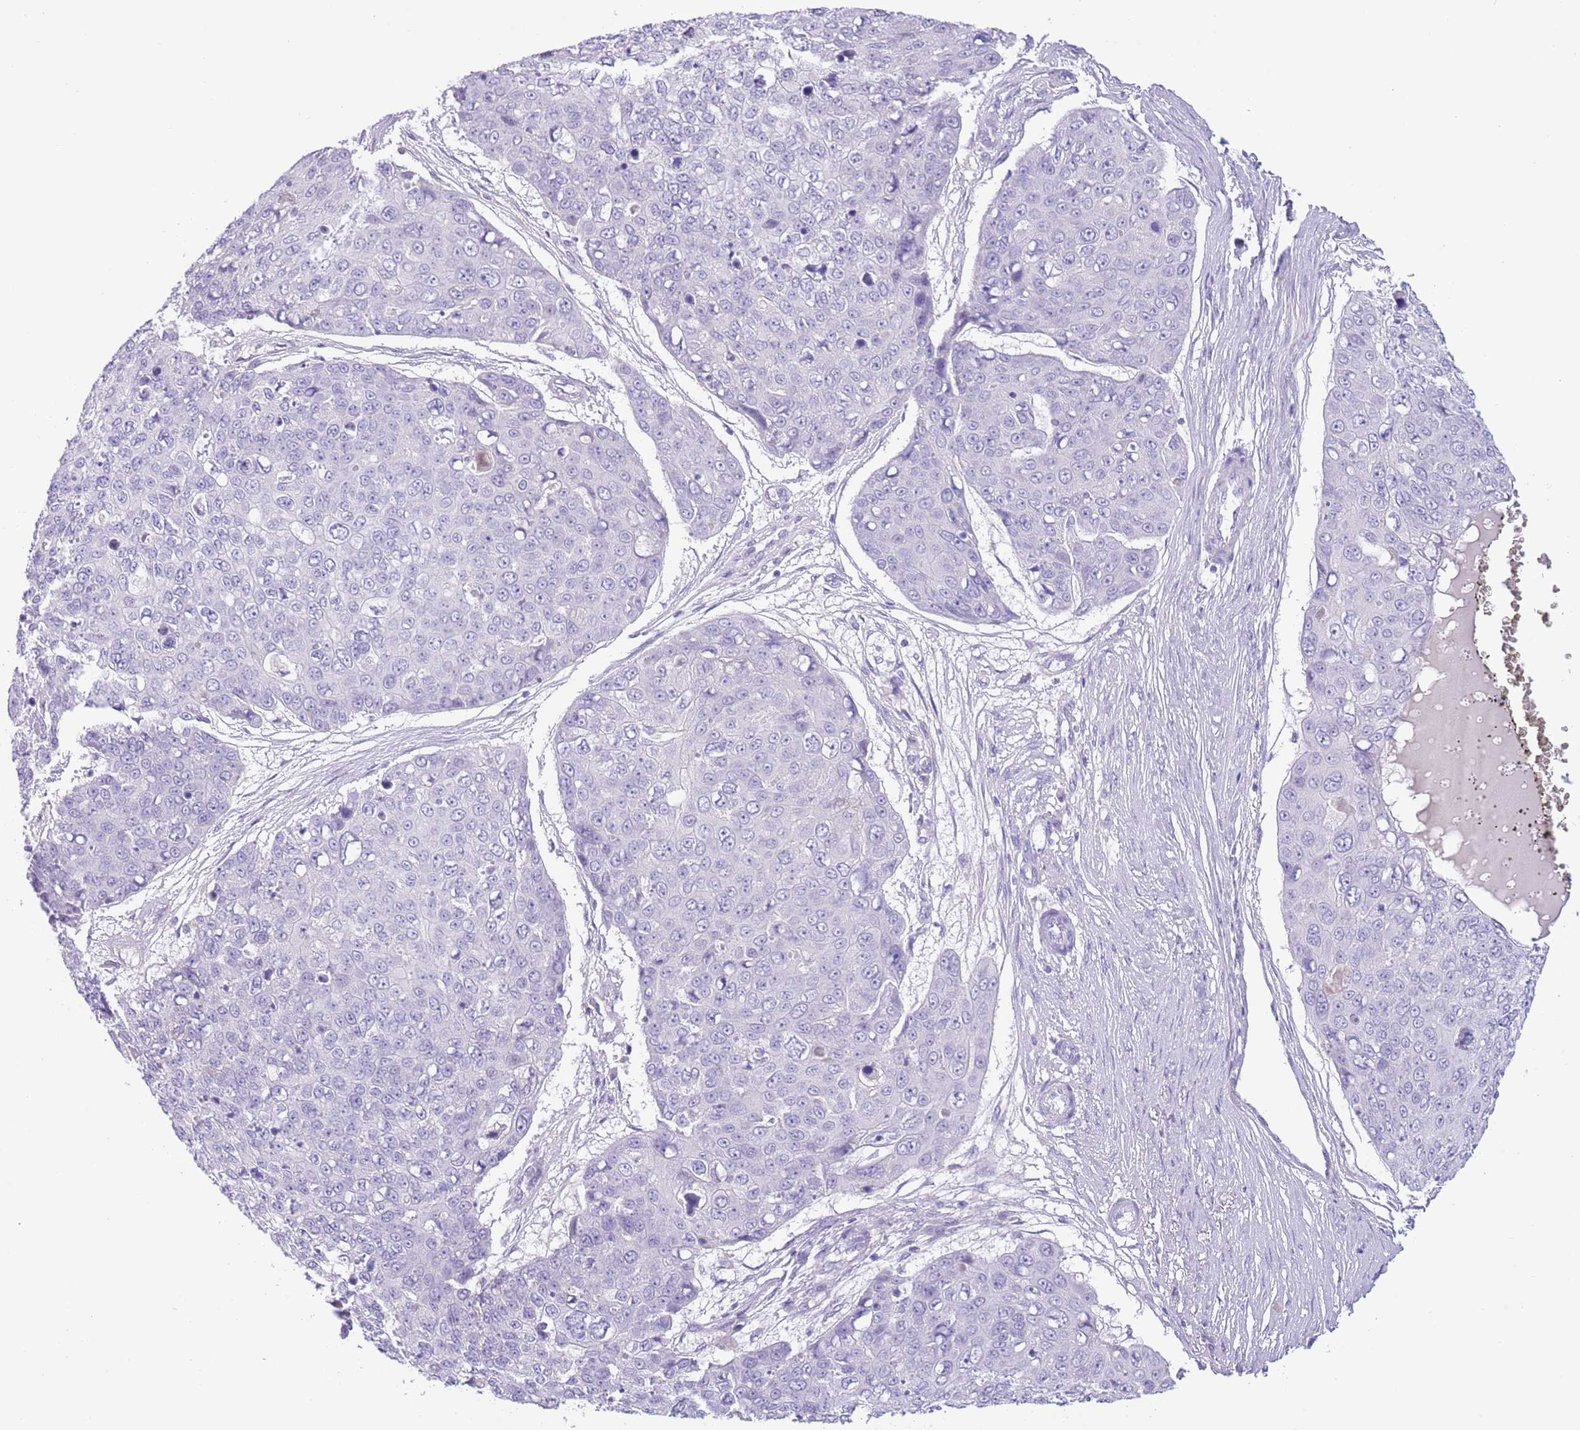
{"staining": {"intensity": "negative", "quantity": "none", "location": "none"}, "tissue": "skin cancer", "cell_type": "Tumor cells", "image_type": "cancer", "snomed": [{"axis": "morphology", "description": "Squamous cell carcinoma, NOS"}, {"axis": "topography", "description": "Skin"}], "caption": "DAB immunohistochemical staining of skin cancer shows no significant expression in tumor cells.", "gene": "TOX2", "patient": {"sex": "male", "age": 71}}